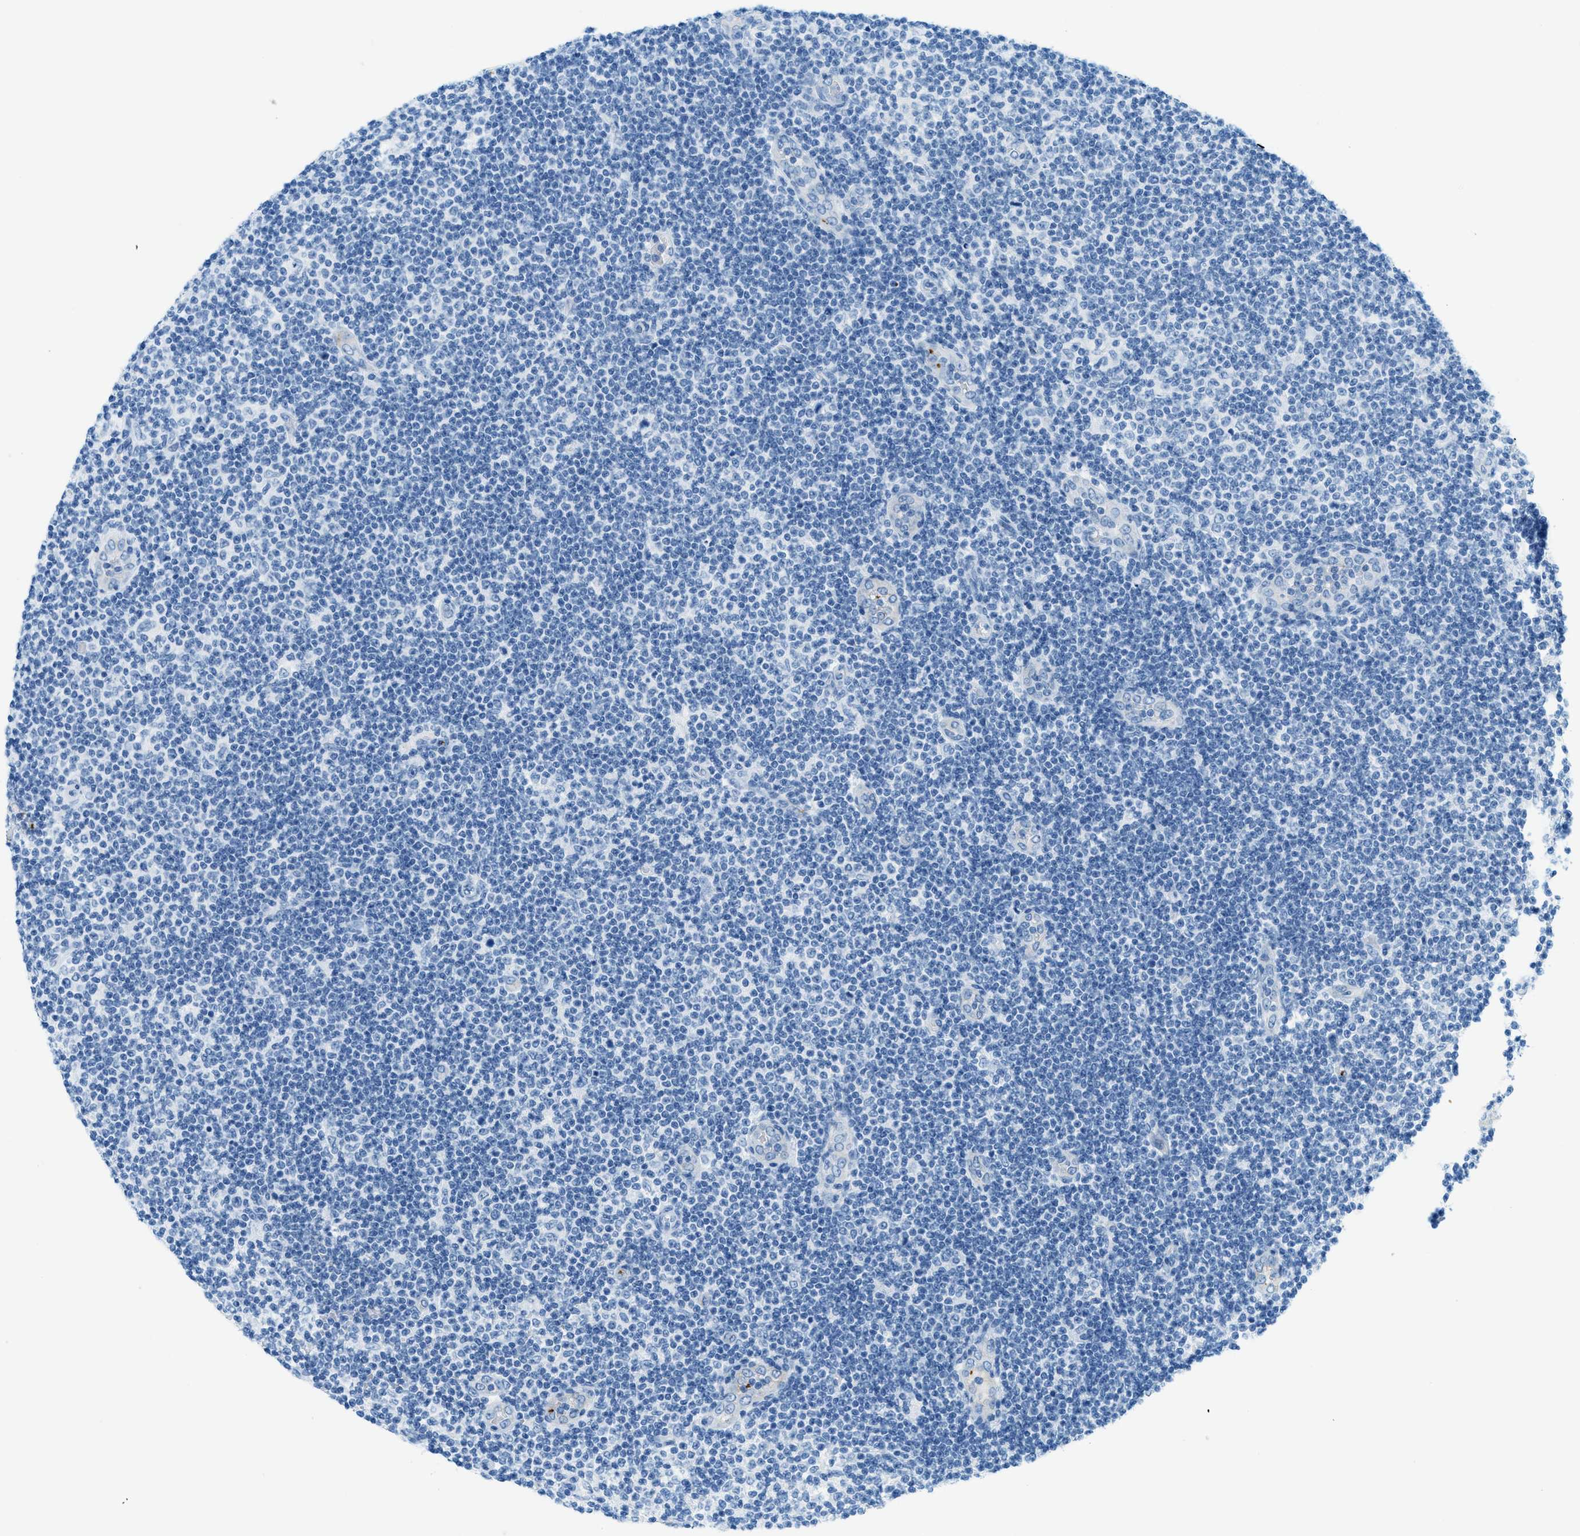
{"staining": {"intensity": "negative", "quantity": "none", "location": "none"}, "tissue": "lymphoma", "cell_type": "Tumor cells", "image_type": "cancer", "snomed": [{"axis": "morphology", "description": "Malignant lymphoma, non-Hodgkin's type, Low grade"}, {"axis": "topography", "description": "Lymph node"}], "caption": "Tumor cells show no significant staining in low-grade malignant lymphoma, non-Hodgkin's type. (Immunohistochemistry (ihc), brightfield microscopy, high magnification).", "gene": "PPBP", "patient": {"sex": "male", "age": 83}}